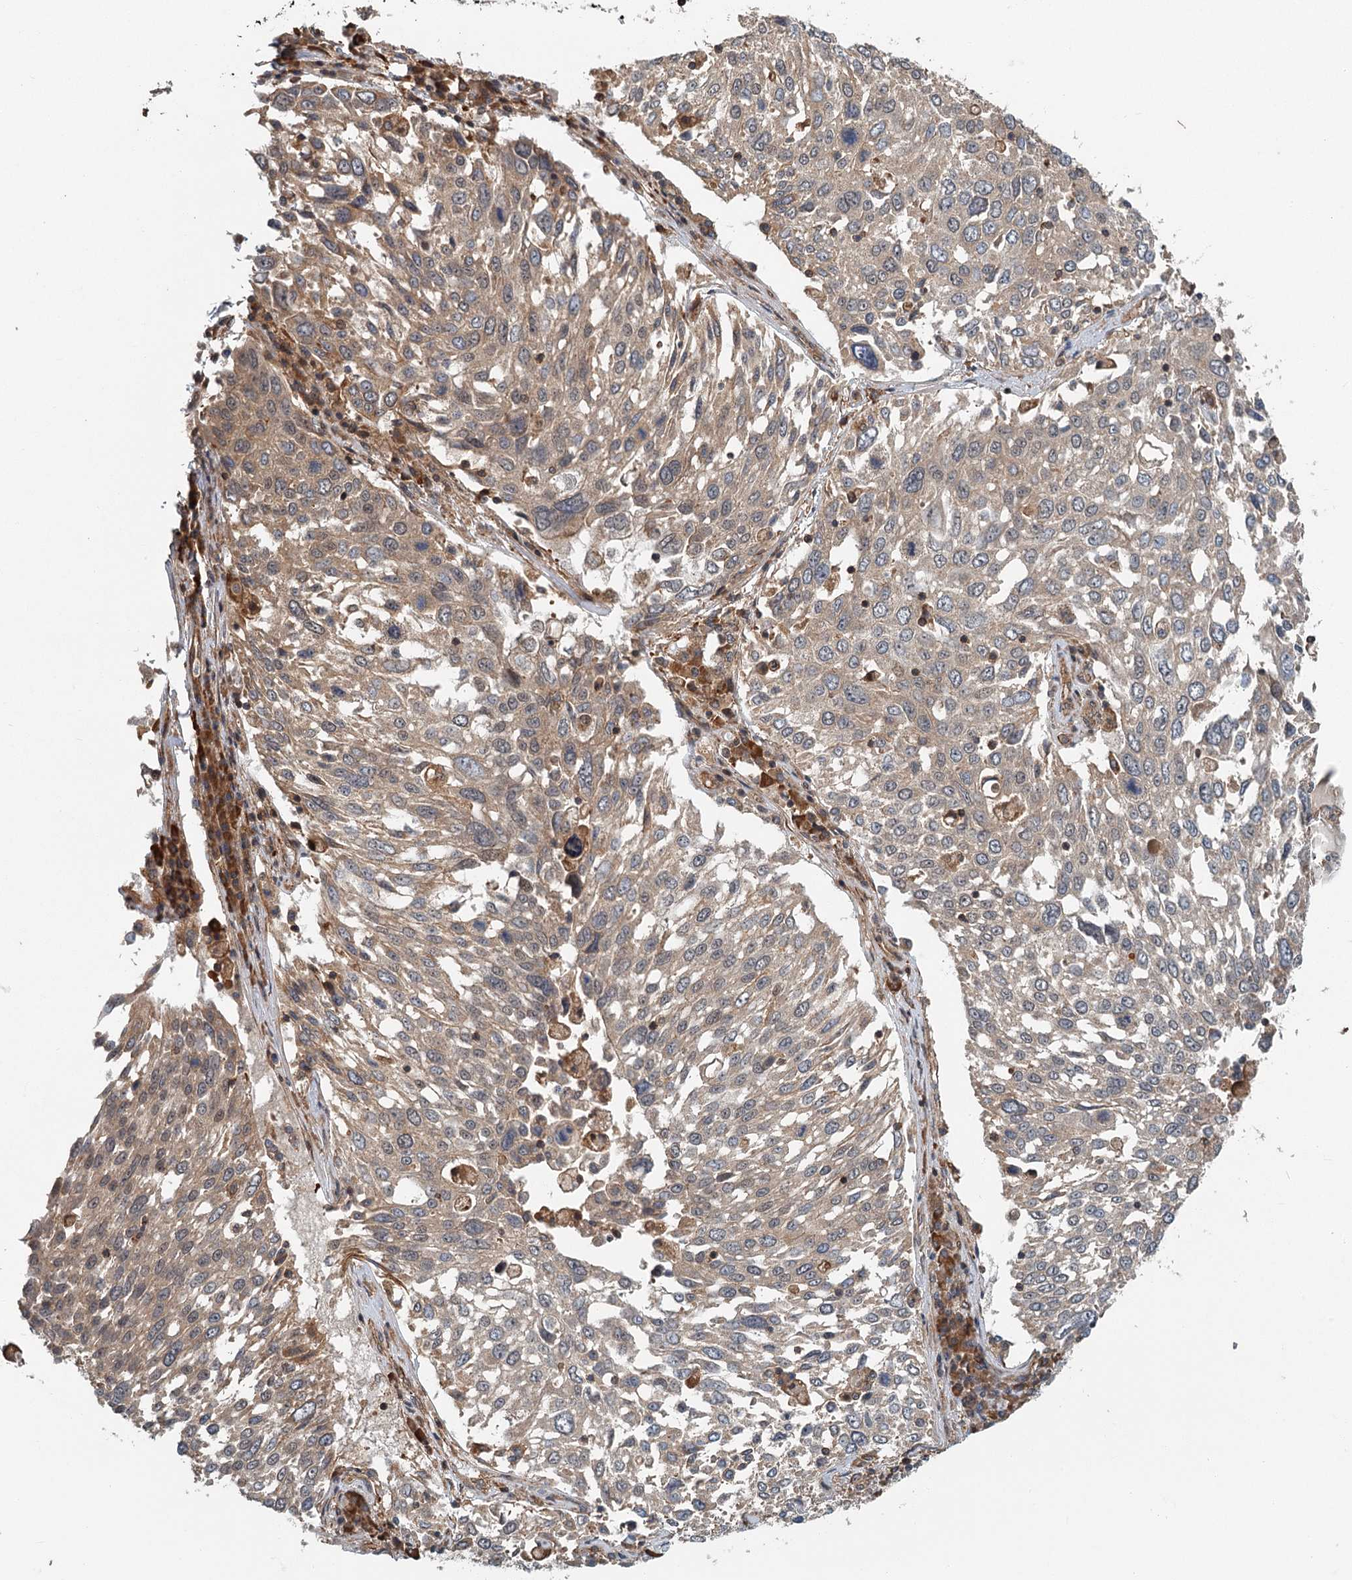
{"staining": {"intensity": "weak", "quantity": ">75%", "location": "cytoplasmic/membranous"}, "tissue": "lung cancer", "cell_type": "Tumor cells", "image_type": "cancer", "snomed": [{"axis": "morphology", "description": "Squamous cell carcinoma, NOS"}, {"axis": "topography", "description": "Lung"}], "caption": "Tumor cells reveal low levels of weak cytoplasmic/membranous expression in about >75% of cells in squamous cell carcinoma (lung). Nuclei are stained in blue.", "gene": "ZNF527", "patient": {"sex": "male", "age": 65}}